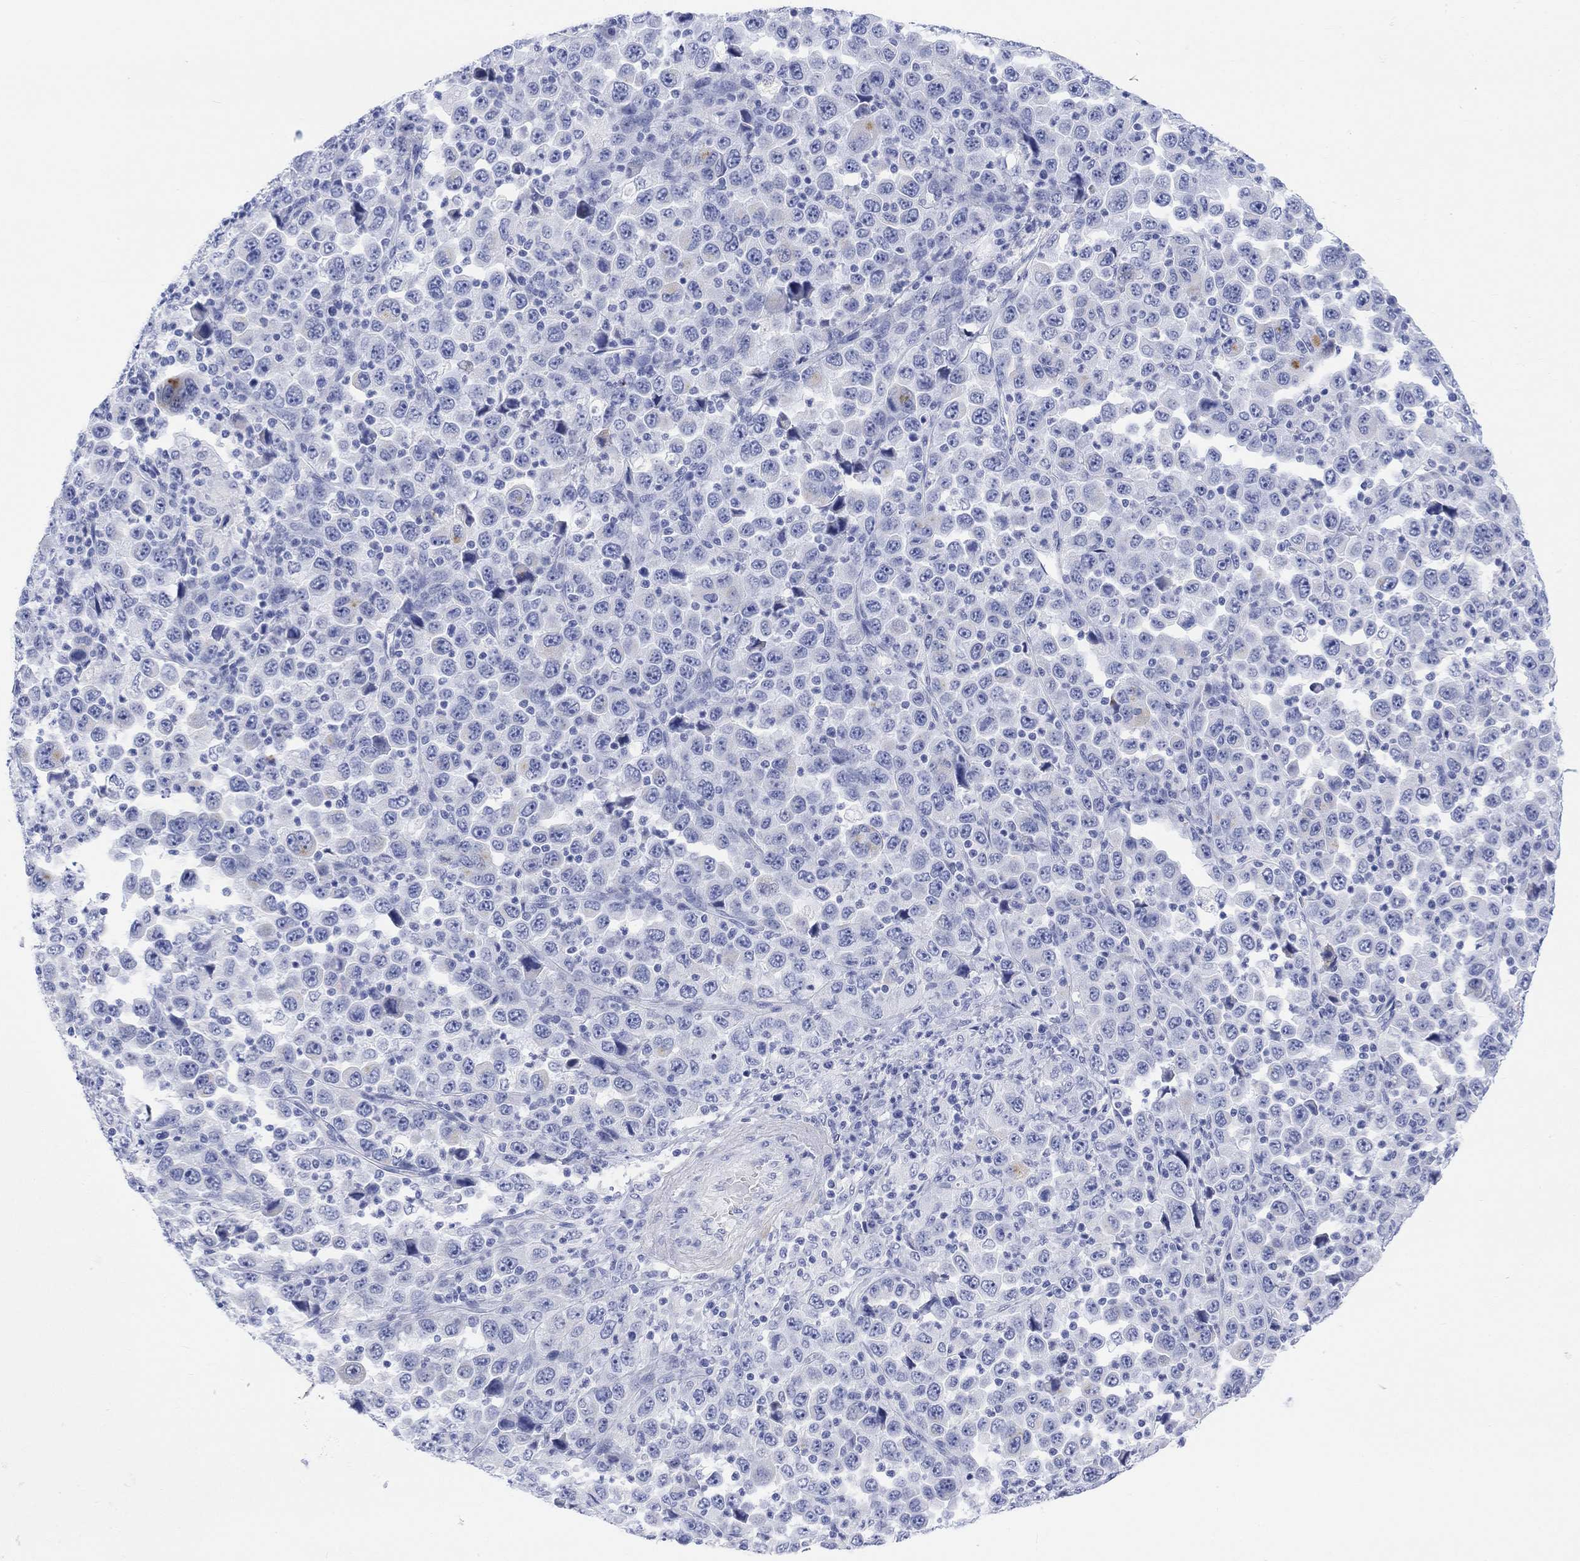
{"staining": {"intensity": "negative", "quantity": "none", "location": "none"}, "tissue": "stomach cancer", "cell_type": "Tumor cells", "image_type": "cancer", "snomed": [{"axis": "morphology", "description": "Normal tissue, NOS"}, {"axis": "morphology", "description": "Adenocarcinoma, NOS"}, {"axis": "topography", "description": "Stomach, upper"}, {"axis": "topography", "description": "Stomach"}], "caption": "Histopathology image shows no significant protein expression in tumor cells of stomach cancer (adenocarcinoma). (Brightfield microscopy of DAB (3,3'-diaminobenzidine) immunohistochemistry at high magnification).", "gene": "XIRP2", "patient": {"sex": "male", "age": 59}}